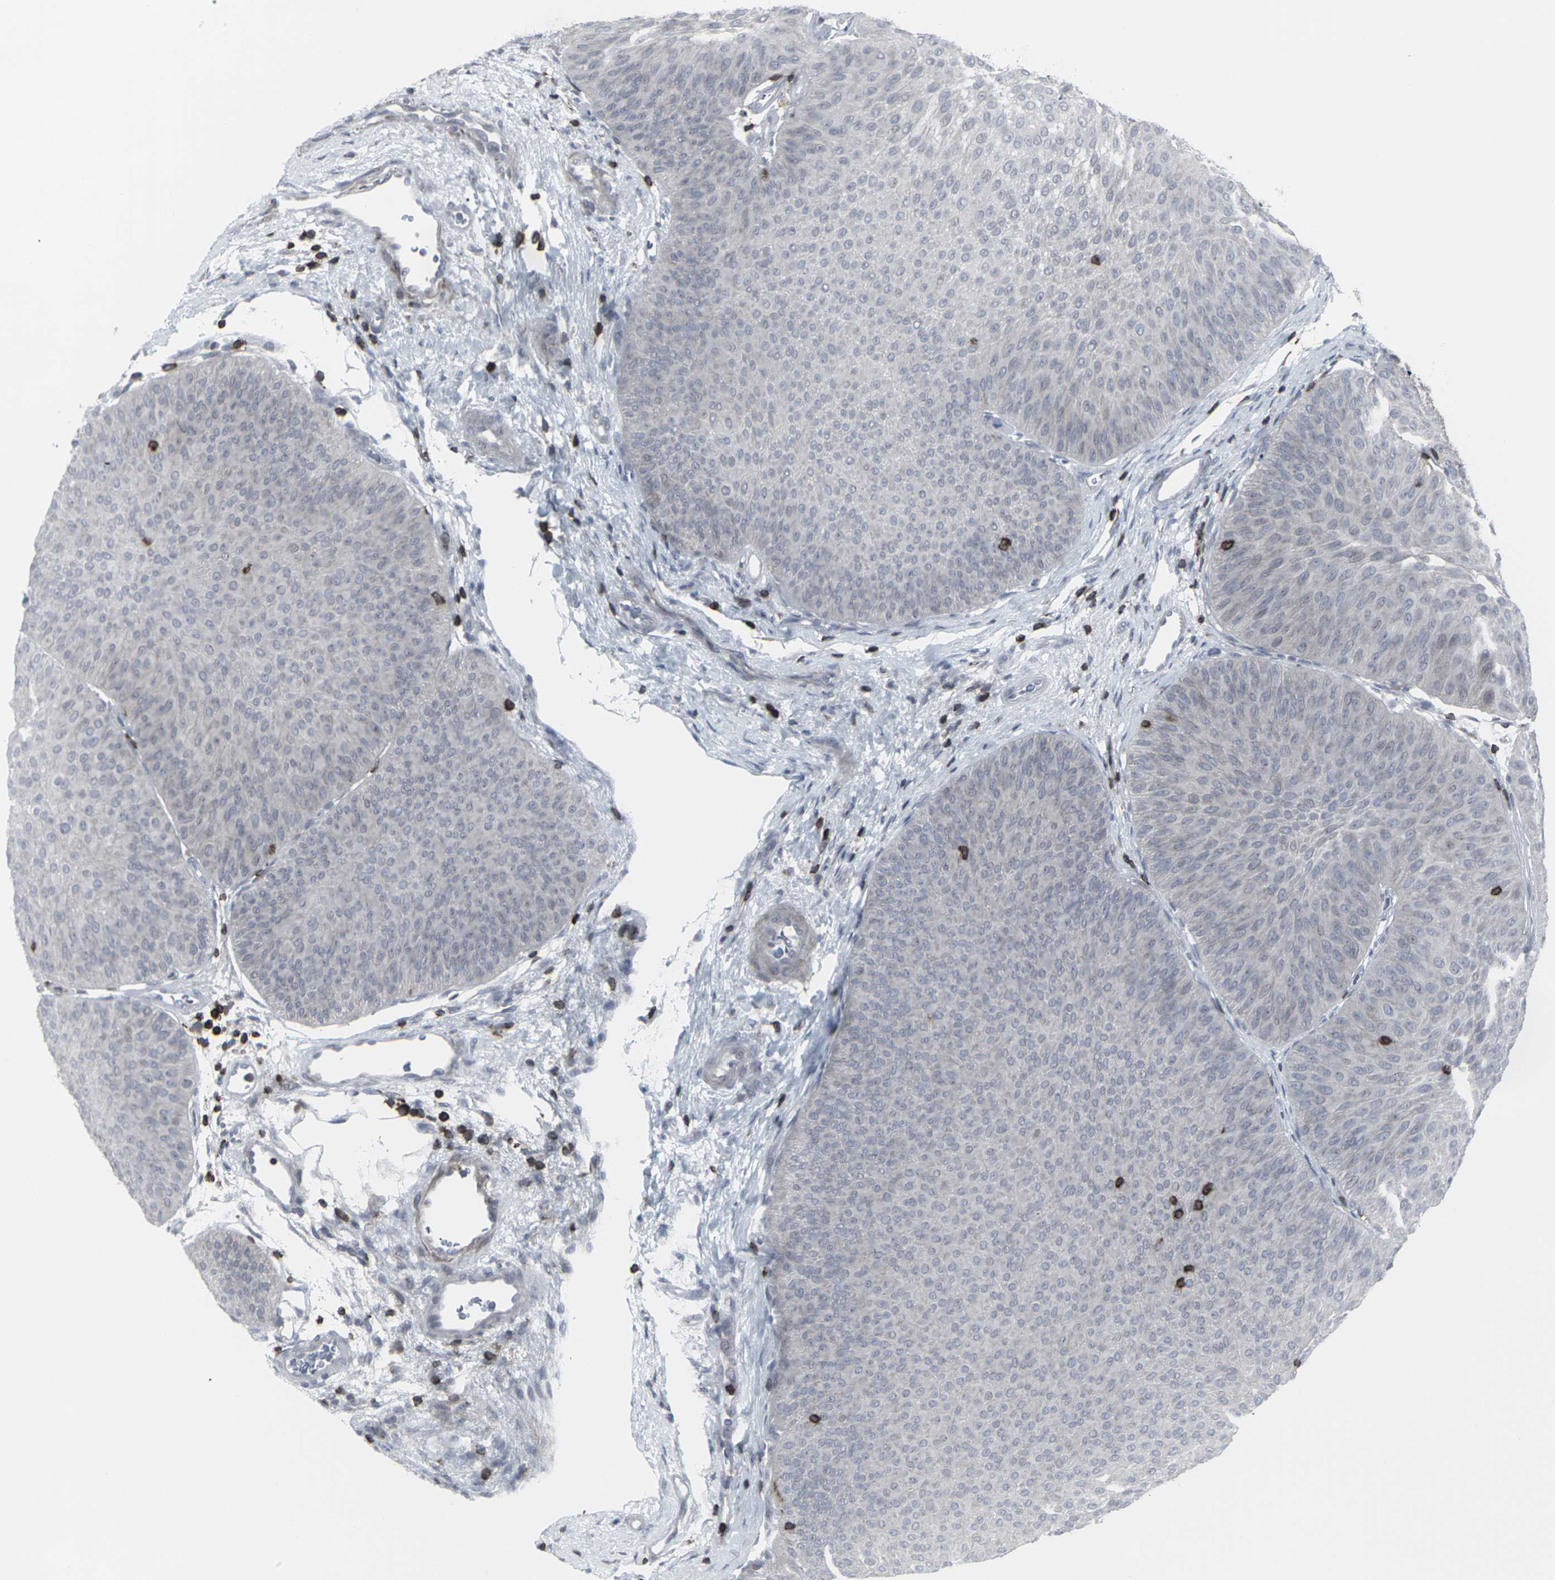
{"staining": {"intensity": "negative", "quantity": "none", "location": "none"}, "tissue": "urothelial cancer", "cell_type": "Tumor cells", "image_type": "cancer", "snomed": [{"axis": "morphology", "description": "Urothelial carcinoma, Low grade"}, {"axis": "topography", "description": "Urinary bladder"}], "caption": "IHC of urothelial cancer shows no expression in tumor cells.", "gene": "APOBEC2", "patient": {"sex": "female", "age": 60}}